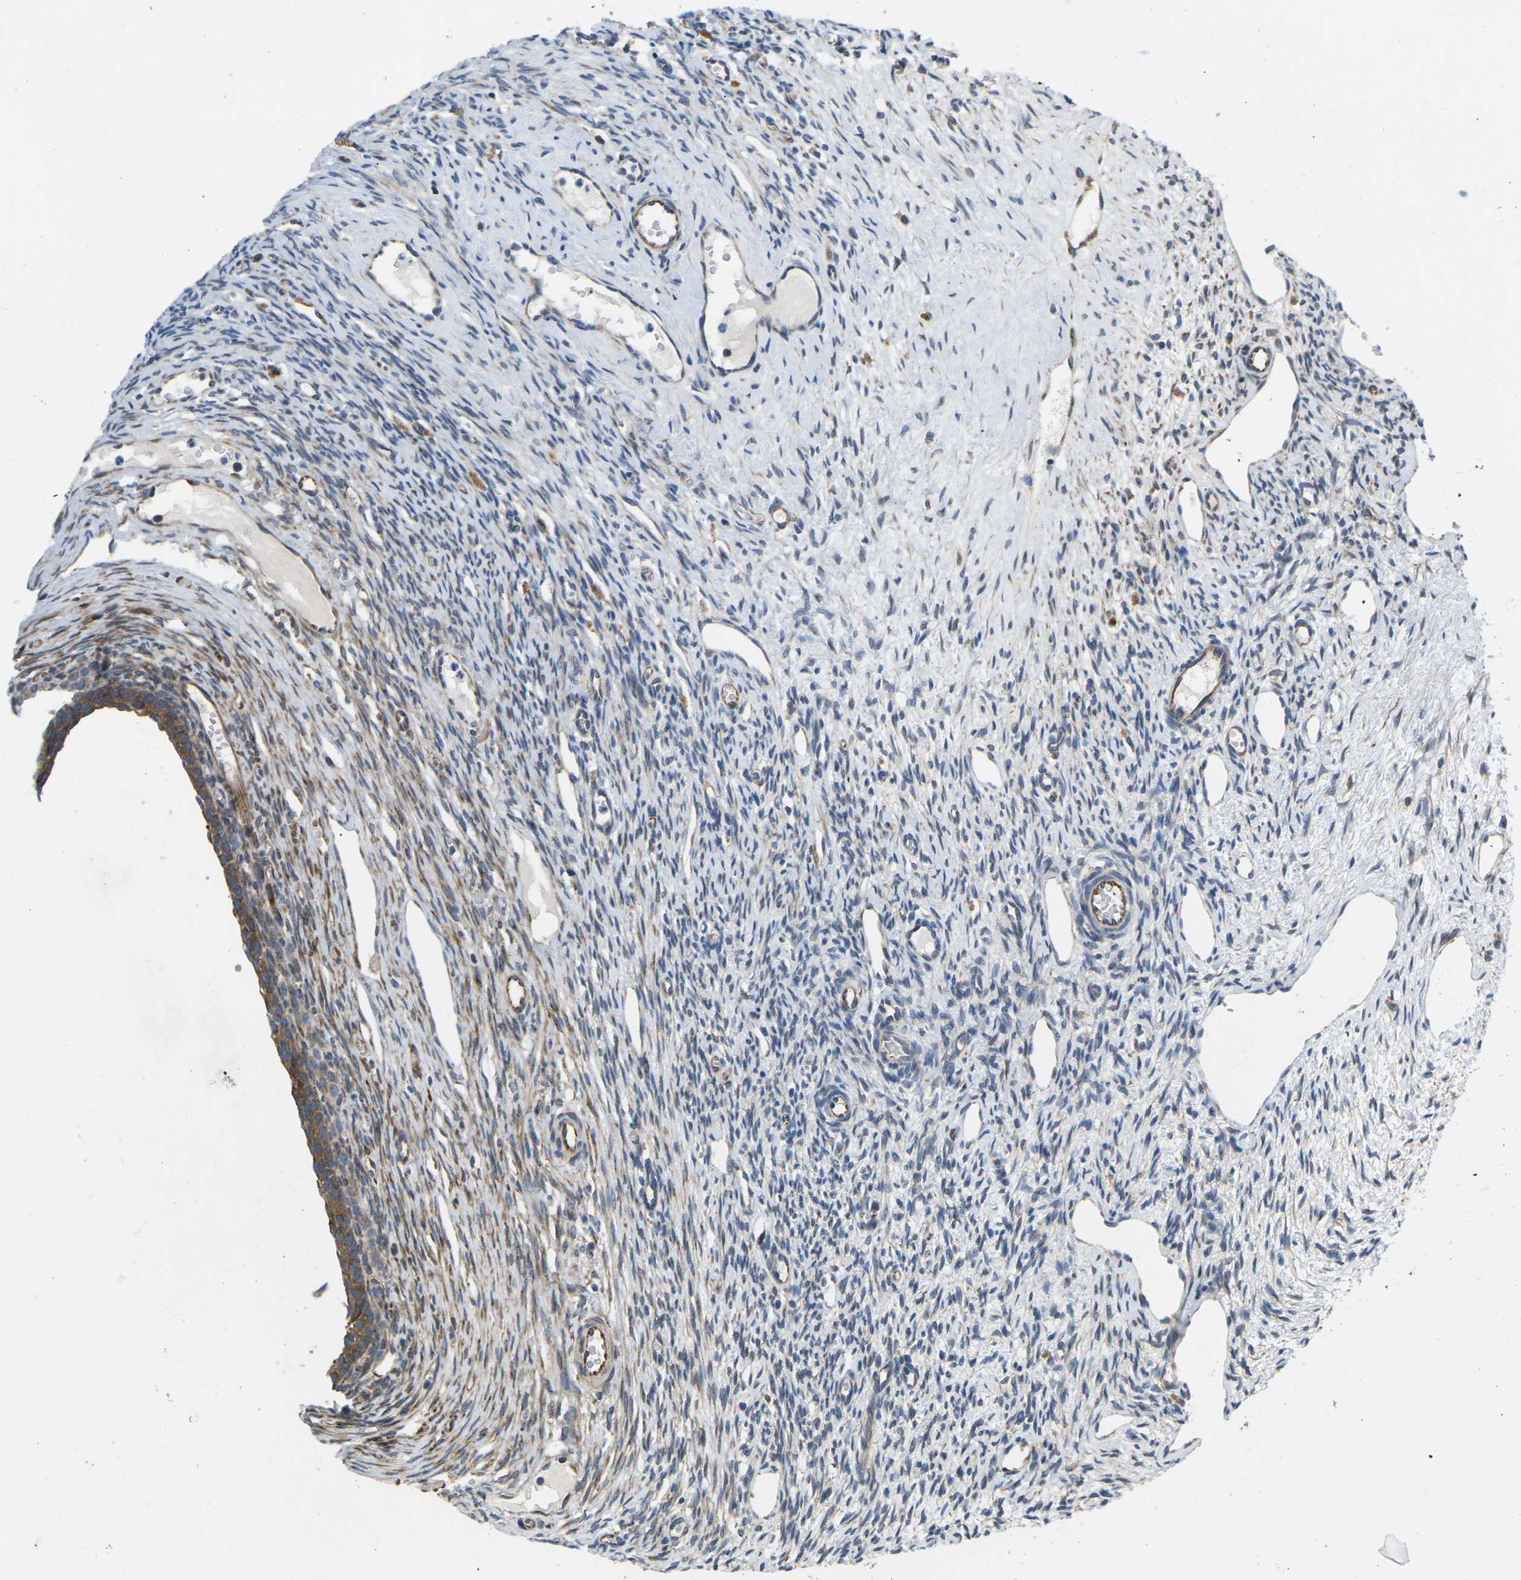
{"staining": {"intensity": "weak", "quantity": "25%-75%", "location": "cytoplasmic/membranous"}, "tissue": "ovary", "cell_type": "Ovarian stroma cells", "image_type": "normal", "snomed": [{"axis": "morphology", "description": "Normal tissue, NOS"}, {"axis": "topography", "description": "Ovary"}], "caption": "Weak cytoplasmic/membranous expression for a protein is seen in approximately 25%-75% of ovarian stroma cells of unremarkable ovary using immunohistochemistry.", "gene": "TMEFF2", "patient": {"sex": "female", "age": 33}}